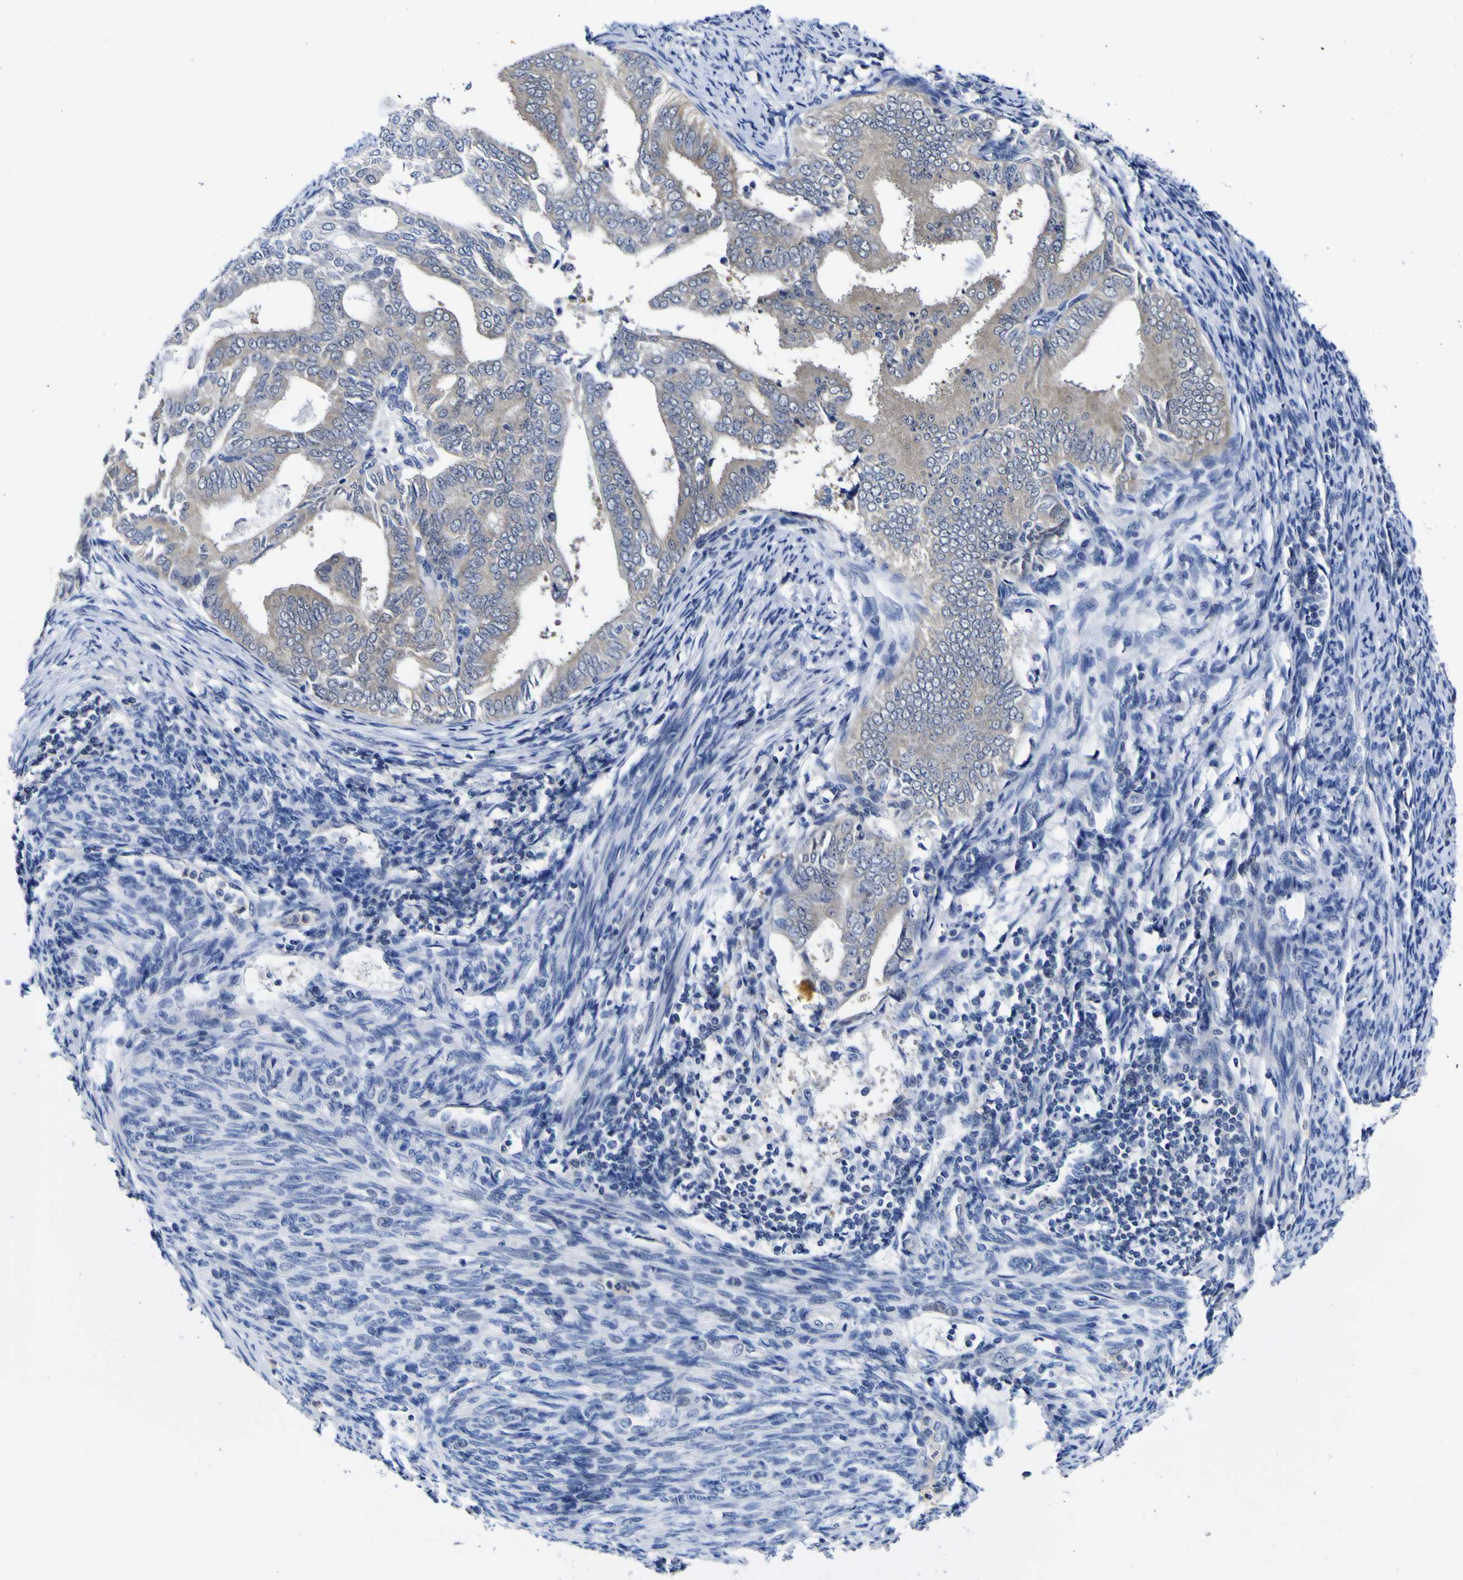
{"staining": {"intensity": "moderate", "quantity": "25%-75%", "location": "cytoplasmic/membranous"}, "tissue": "endometrial cancer", "cell_type": "Tumor cells", "image_type": "cancer", "snomed": [{"axis": "morphology", "description": "Adenocarcinoma, NOS"}, {"axis": "topography", "description": "Endometrium"}], "caption": "Protein staining displays moderate cytoplasmic/membranous positivity in approximately 25%-75% of tumor cells in endometrial cancer (adenocarcinoma). Using DAB (brown) and hematoxylin (blue) stains, captured at high magnification using brightfield microscopy.", "gene": "CASP6", "patient": {"sex": "female", "age": 58}}